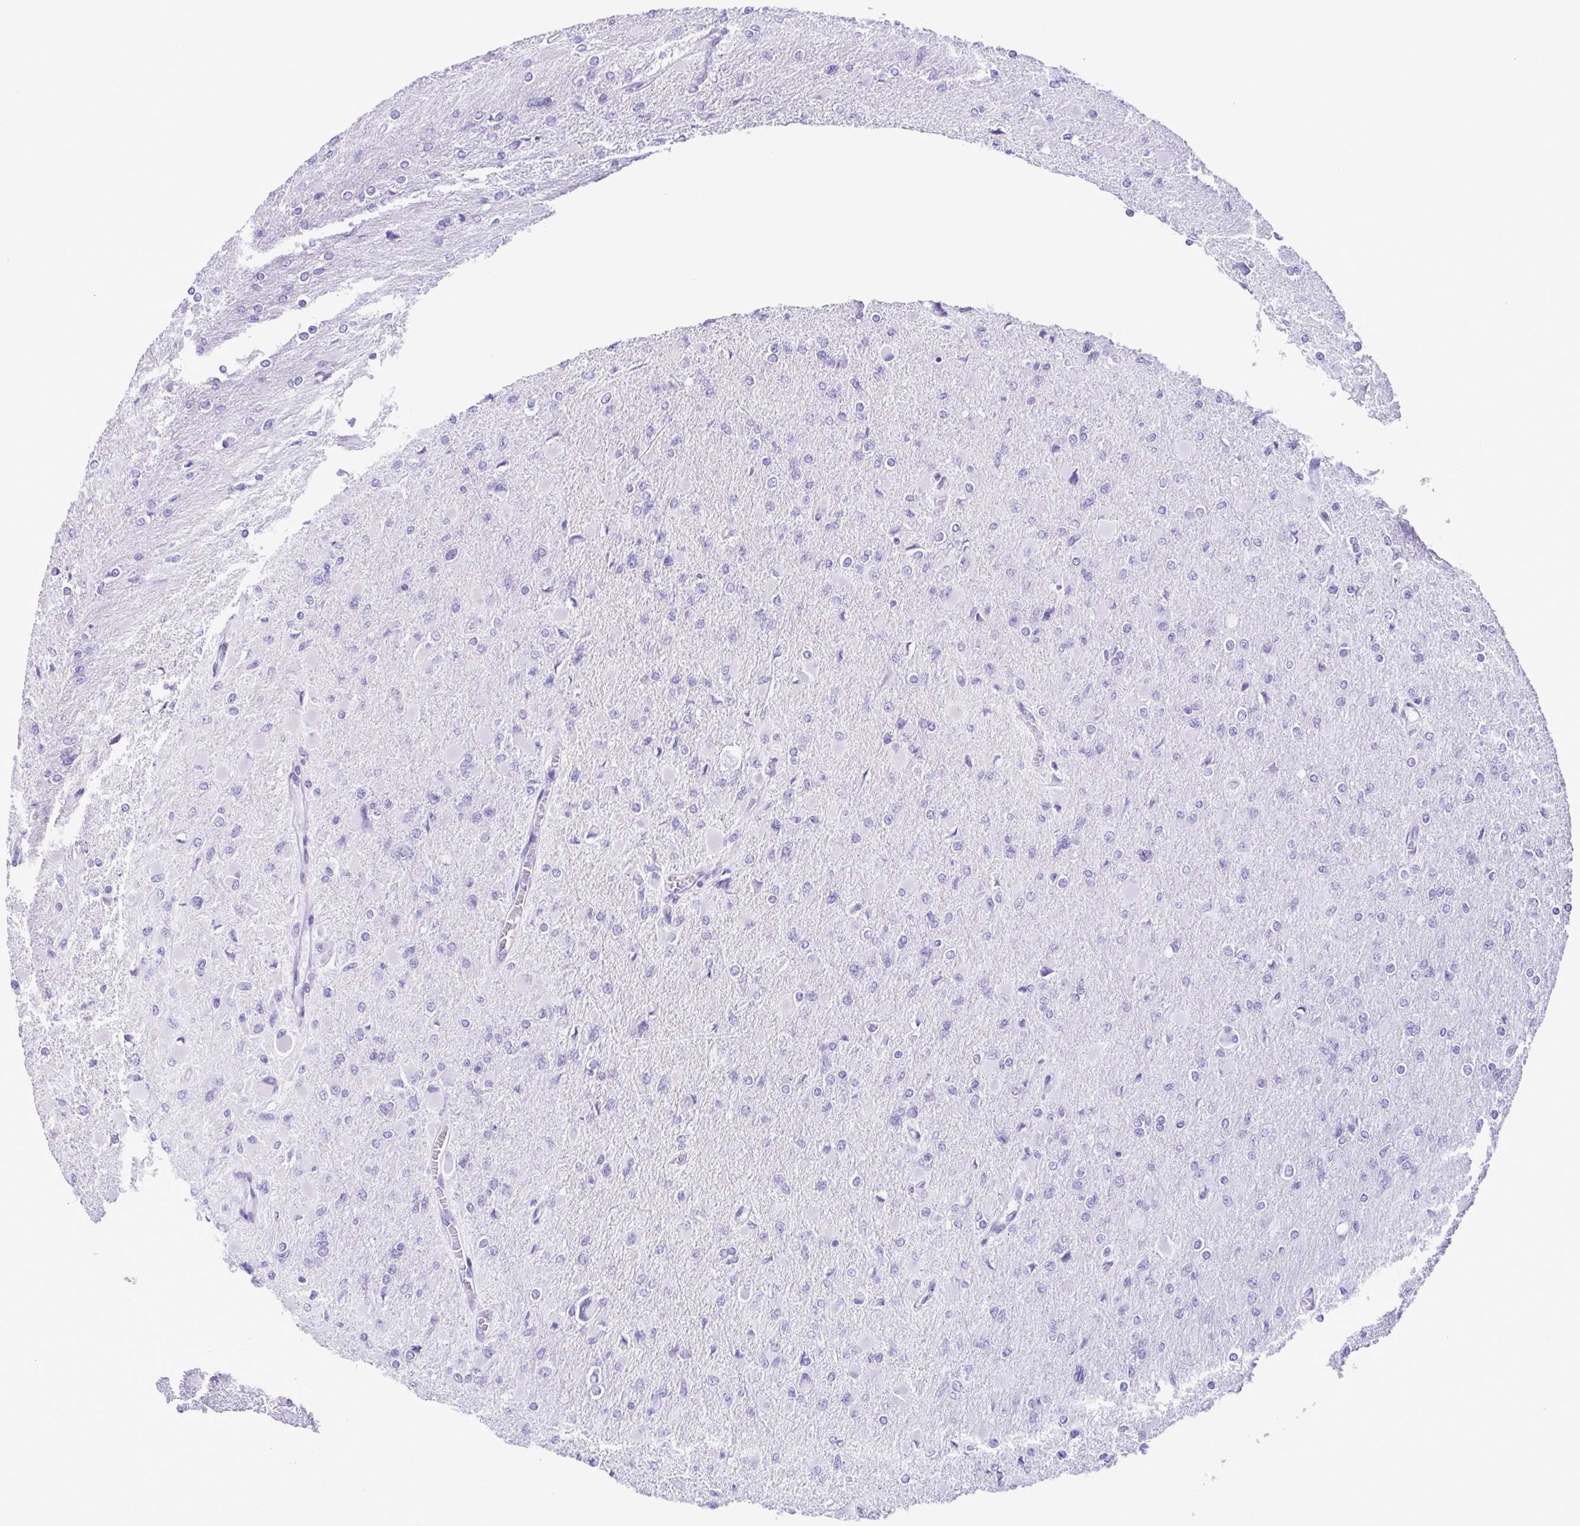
{"staining": {"intensity": "negative", "quantity": "none", "location": "none"}, "tissue": "glioma", "cell_type": "Tumor cells", "image_type": "cancer", "snomed": [{"axis": "morphology", "description": "Glioma, malignant, High grade"}, {"axis": "topography", "description": "Cerebral cortex"}], "caption": "Tumor cells are negative for protein expression in human glioma.", "gene": "CBY2", "patient": {"sex": "female", "age": 36}}